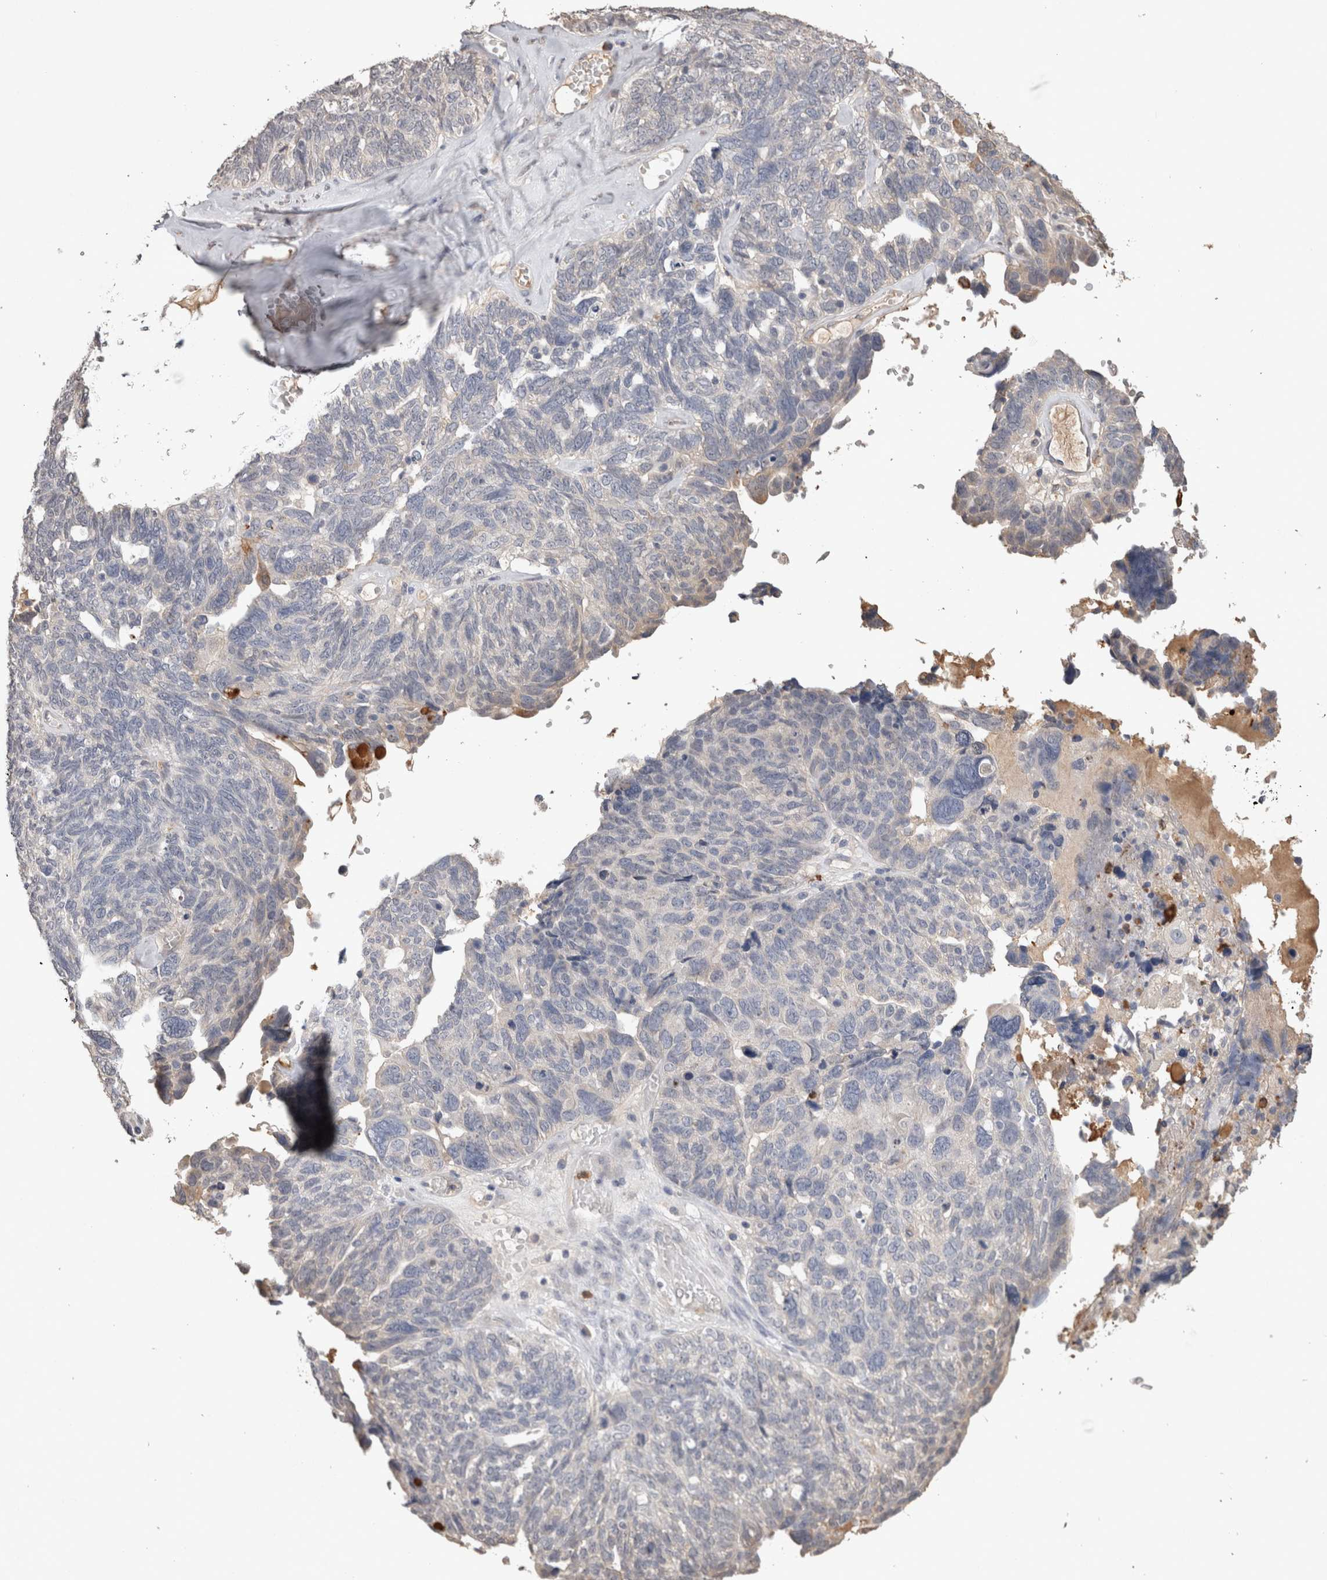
{"staining": {"intensity": "negative", "quantity": "none", "location": "none"}, "tissue": "ovarian cancer", "cell_type": "Tumor cells", "image_type": "cancer", "snomed": [{"axis": "morphology", "description": "Cystadenocarcinoma, serous, NOS"}, {"axis": "topography", "description": "Ovary"}], "caption": "IHC micrograph of neoplastic tissue: serous cystadenocarcinoma (ovarian) stained with DAB (3,3'-diaminobenzidine) displays no significant protein expression in tumor cells.", "gene": "FABP7", "patient": {"sex": "female", "age": 79}}